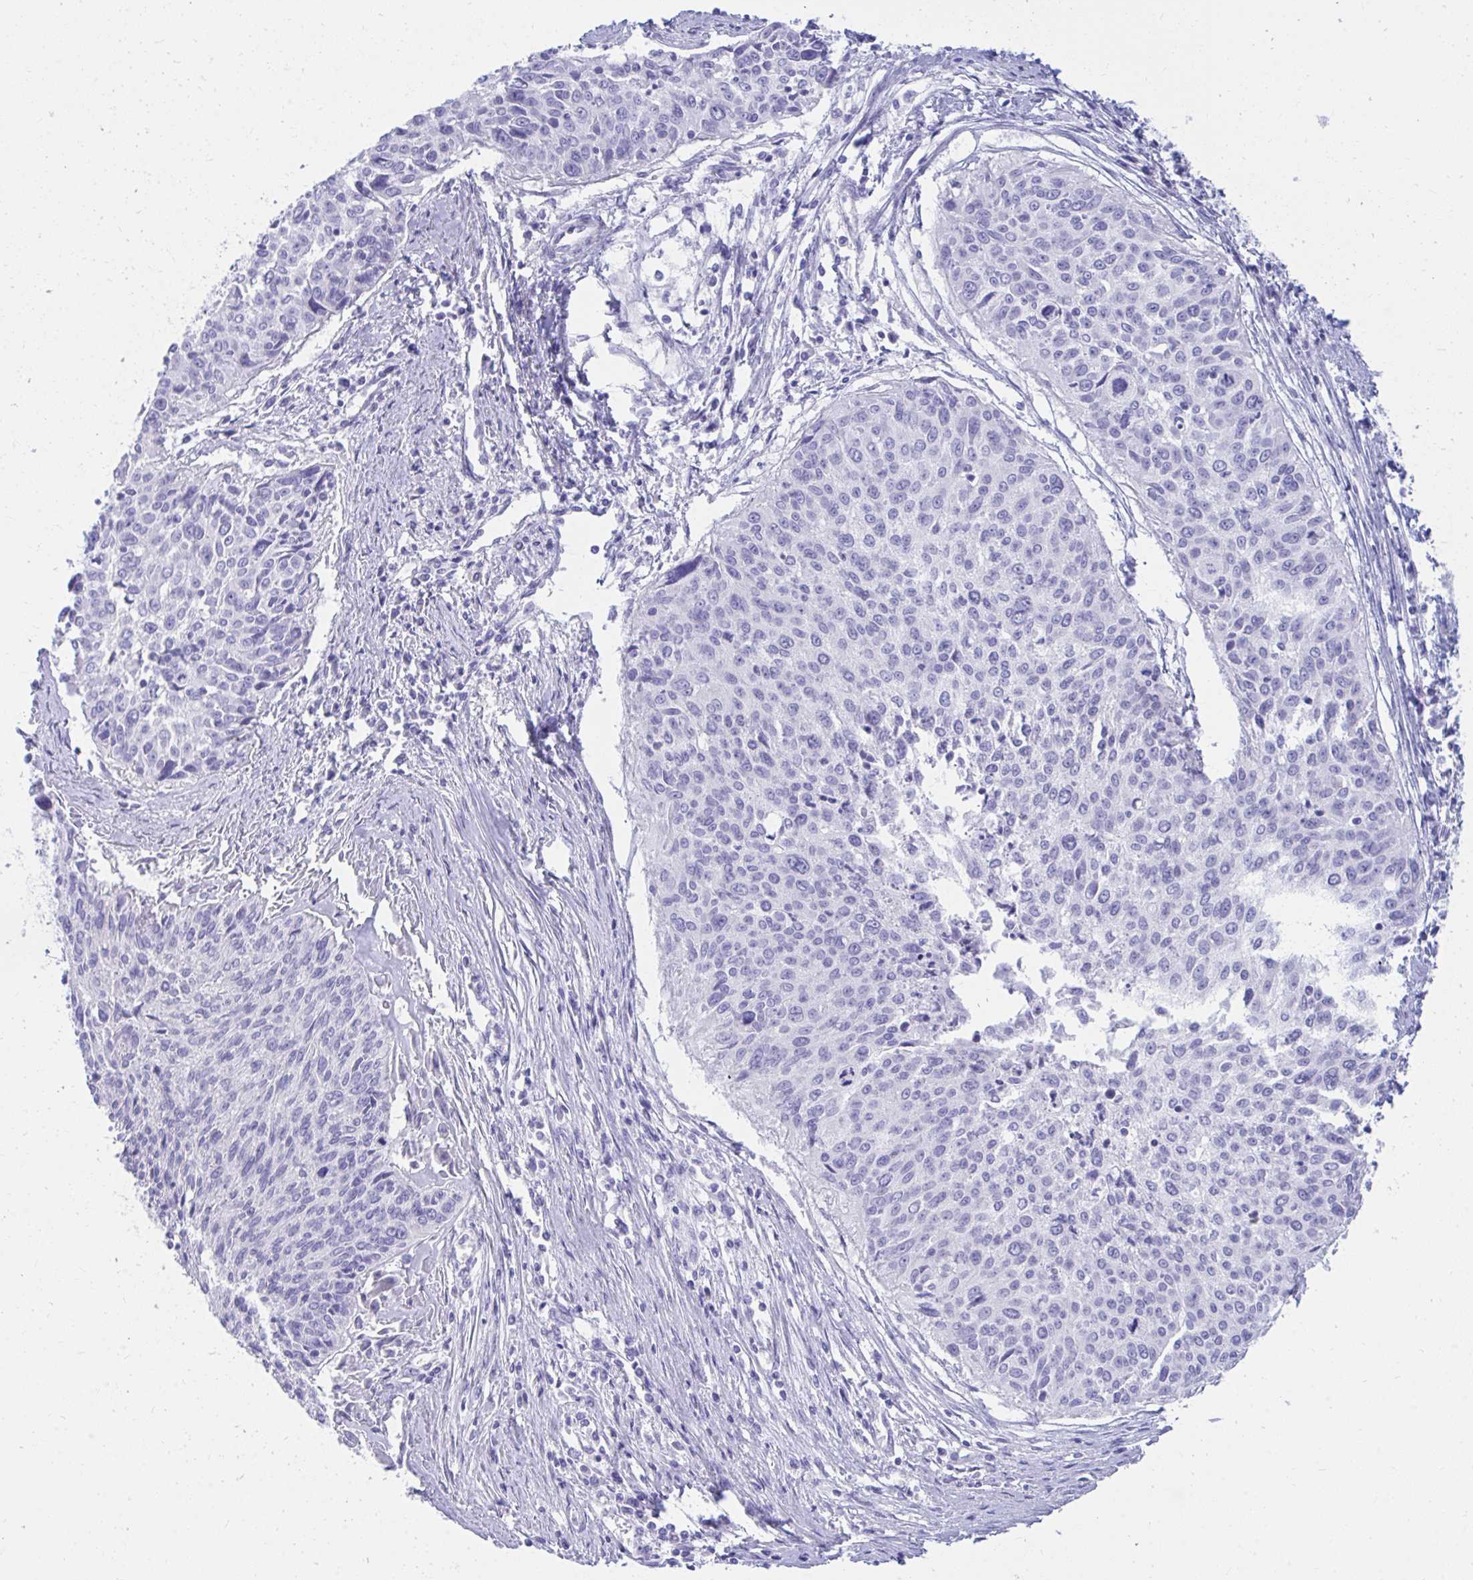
{"staining": {"intensity": "negative", "quantity": "none", "location": "none"}, "tissue": "cervical cancer", "cell_type": "Tumor cells", "image_type": "cancer", "snomed": [{"axis": "morphology", "description": "Squamous cell carcinoma, NOS"}, {"axis": "topography", "description": "Cervix"}], "caption": "Squamous cell carcinoma (cervical) was stained to show a protein in brown. There is no significant expression in tumor cells.", "gene": "SHISA8", "patient": {"sex": "female", "age": 55}}